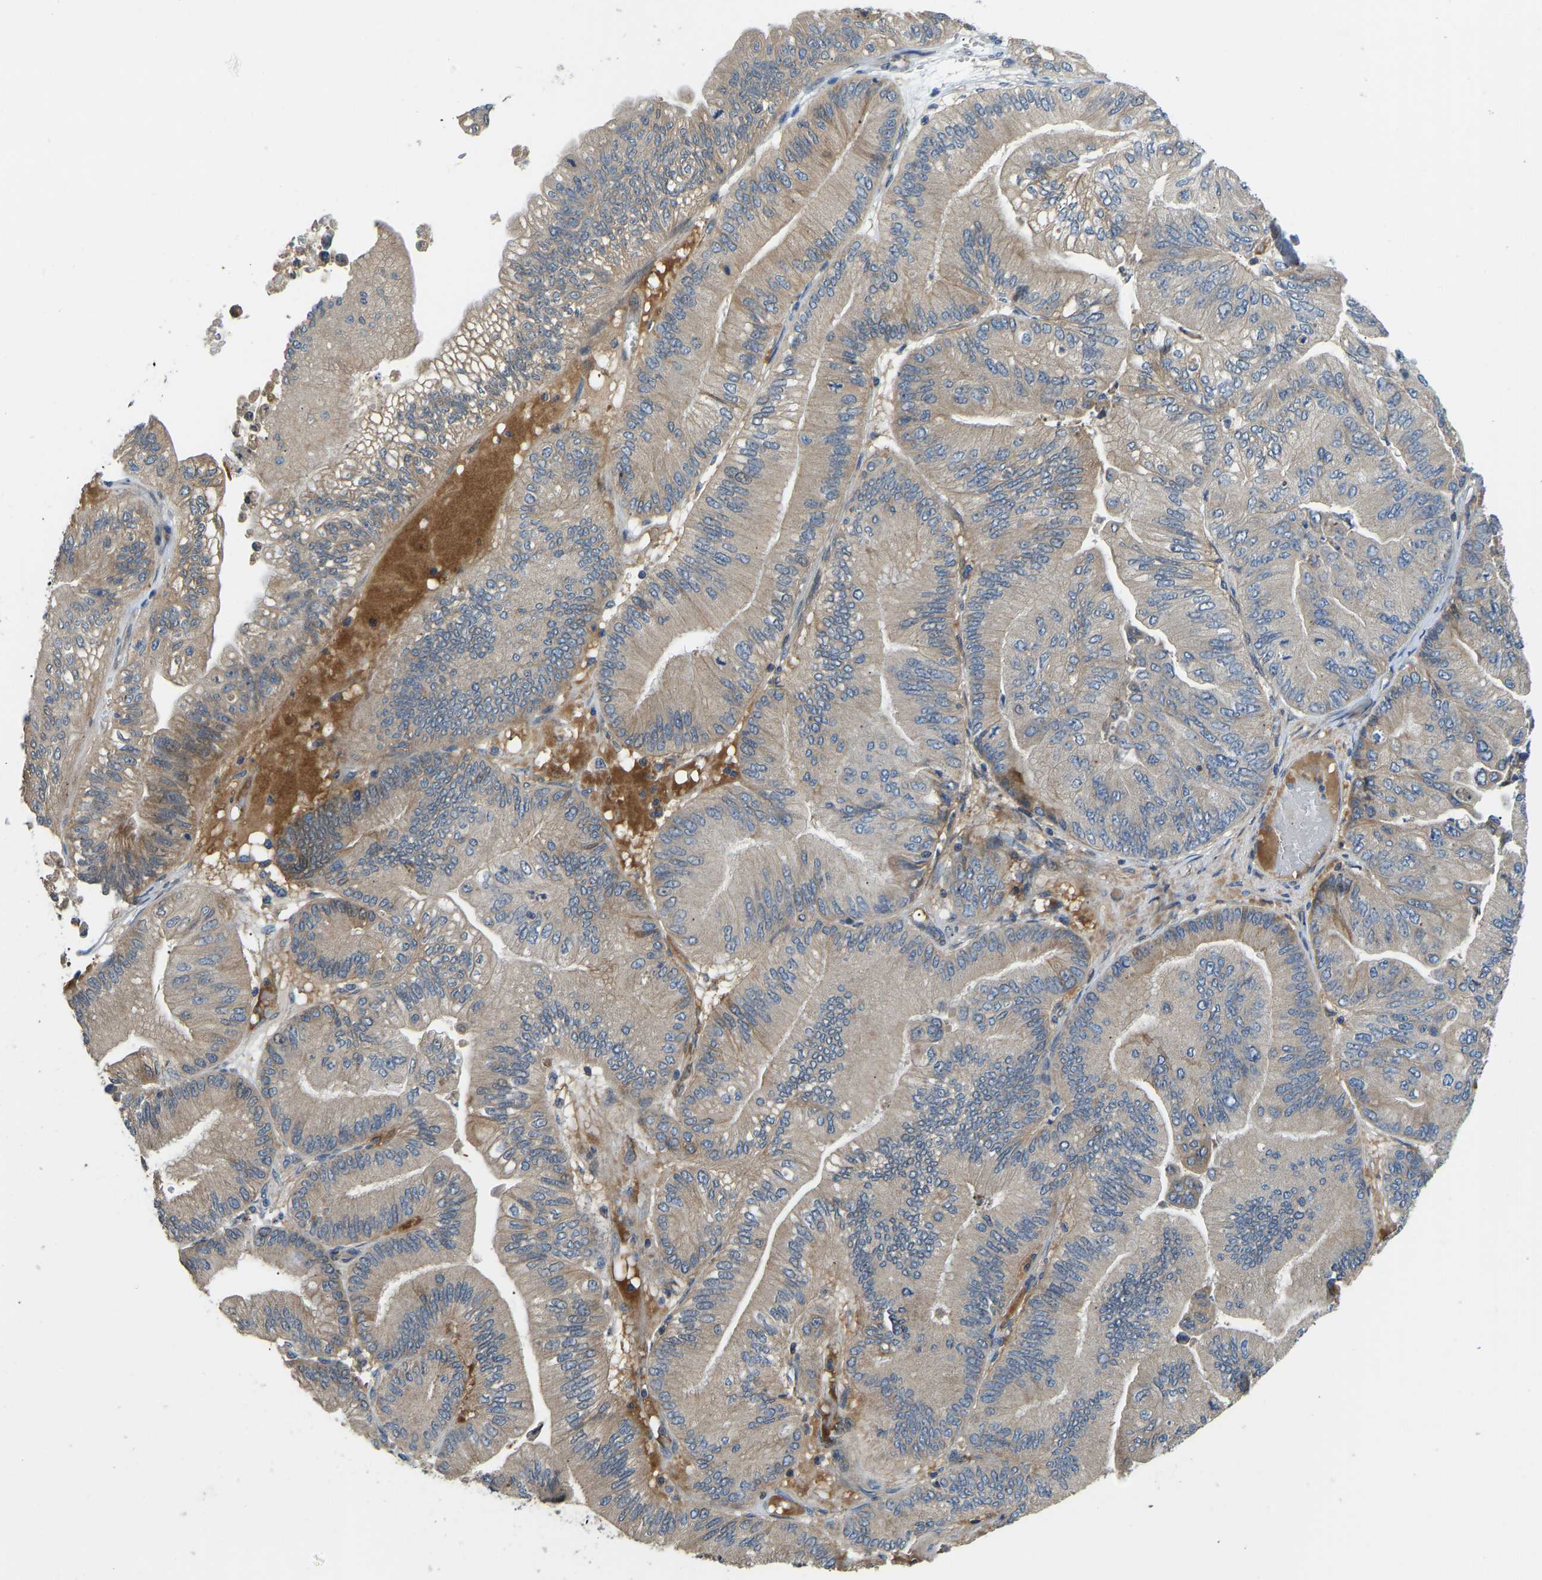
{"staining": {"intensity": "weak", "quantity": "25%-75%", "location": "cytoplasmic/membranous"}, "tissue": "ovarian cancer", "cell_type": "Tumor cells", "image_type": "cancer", "snomed": [{"axis": "morphology", "description": "Cystadenocarcinoma, mucinous, NOS"}, {"axis": "topography", "description": "Ovary"}], "caption": "The immunohistochemical stain highlights weak cytoplasmic/membranous positivity in tumor cells of ovarian cancer (mucinous cystadenocarcinoma) tissue. The protein of interest is shown in brown color, while the nuclei are stained blue.", "gene": "RBP1", "patient": {"sex": "female", "age": 61}}